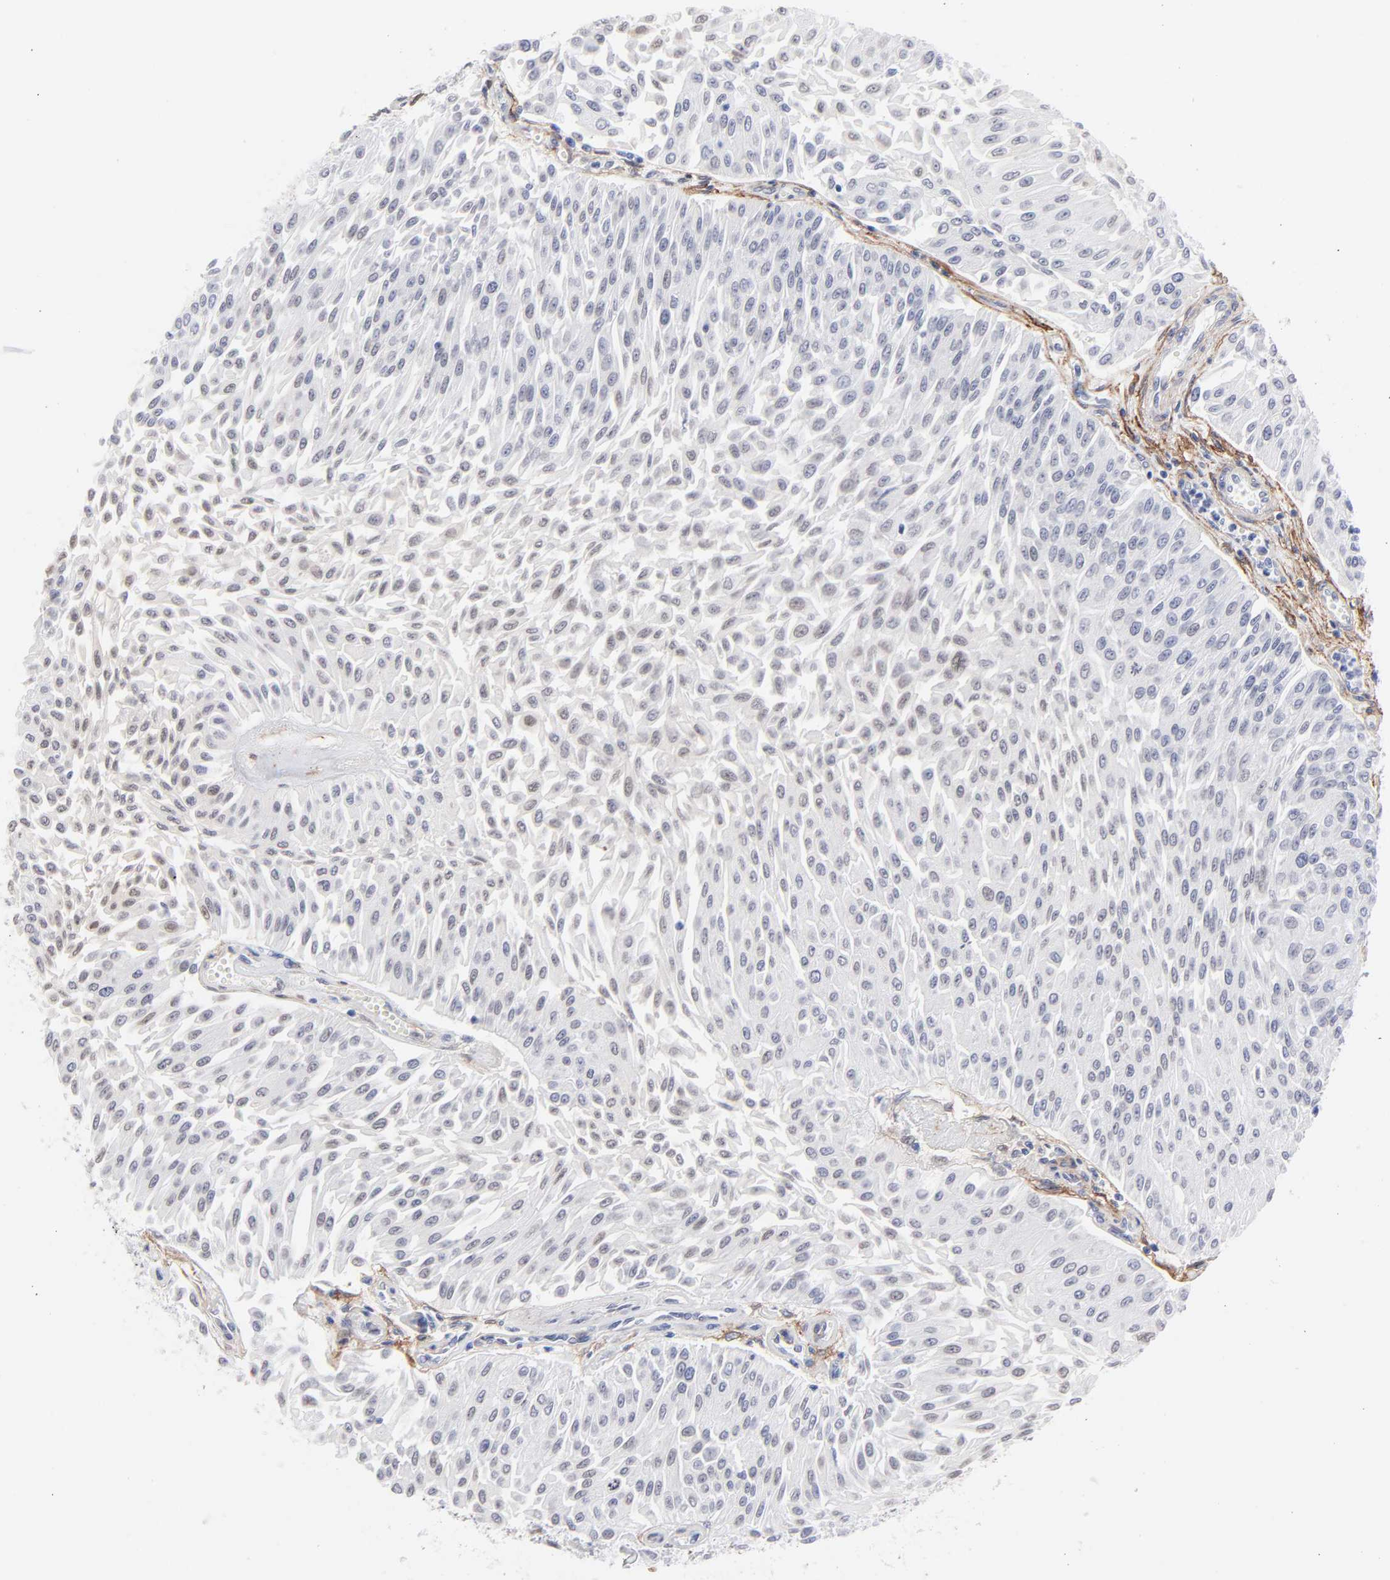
{"staining": {"intensity": "weak", "quantity": "<25%", "location": "nuclear"}, "tissue": "urothelial cancer", "cell_type": "Tumor cells", "image_type": "cancer", "snomed": [{"axis": "morphology", "description": "Urothelial carcinoma, Low grade"}, {"axis": "topography", "description": "Urinary bladder"}], "caption": "Human low-grade urothelial carcinoma stained for a protein using IHC exhibits no staining in tumor cells.", "gene": "PDGFRB", "patient": {"sex": "male", "age": 86}}